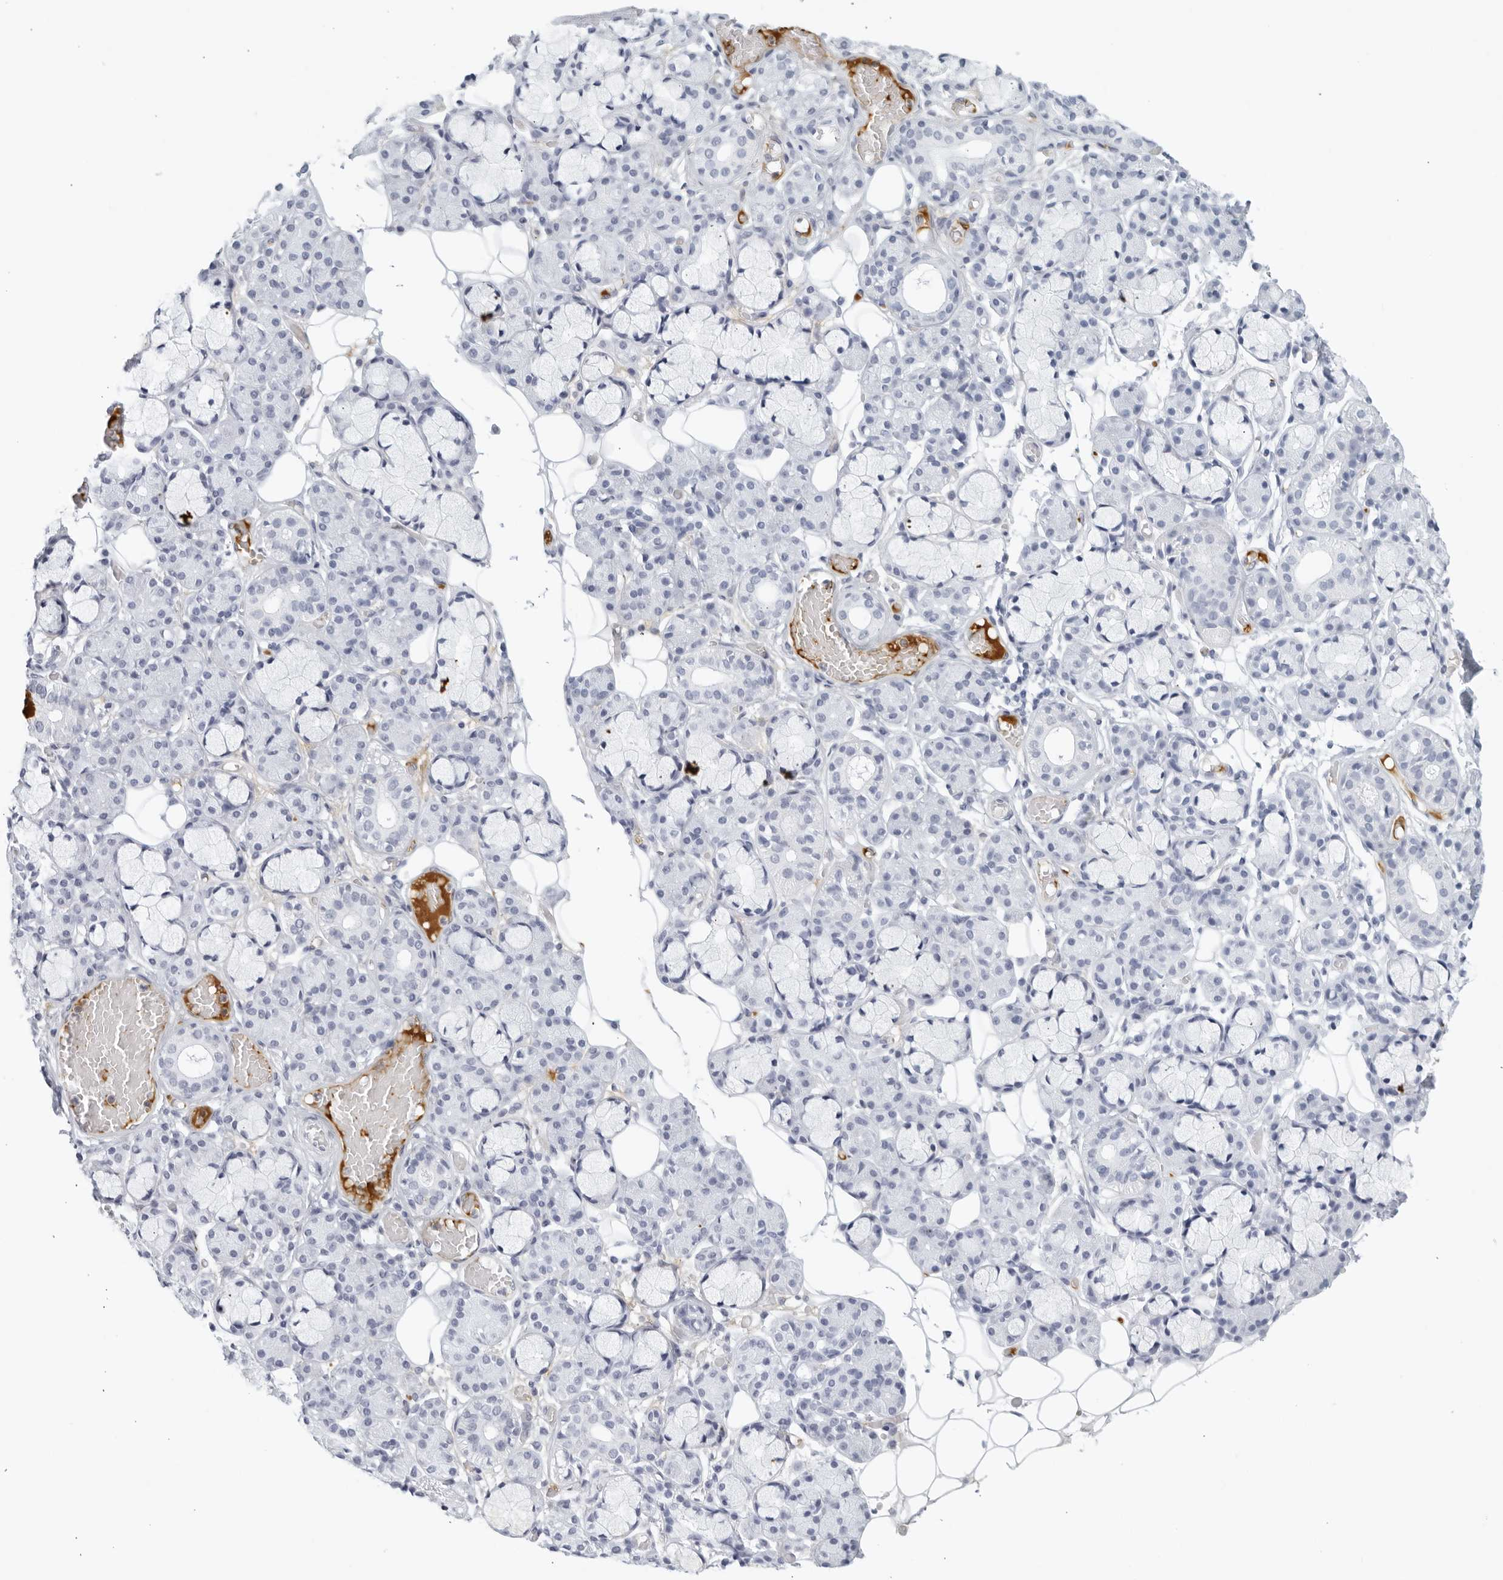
{"staining": {"intensity": "negative", "quantity": "none", "location": "none"}, "tissue": "salivary gland", "cell_type": "Glandular cells", "image_type": "normal", "snomed": [{"axis": "morphology", "description": "Normal tissue, NOS"}, {"axis": "topography", "description": "Salivary gland"}], "caption": "IHC photomicrograph of normal salivary gland: salivary gland stained with DAB (3,3'-diaminobenzidine) displays no significant protein expression in glandular cells.", "gene": "FGG", "patient": {"sex": "male", "age": 63}}